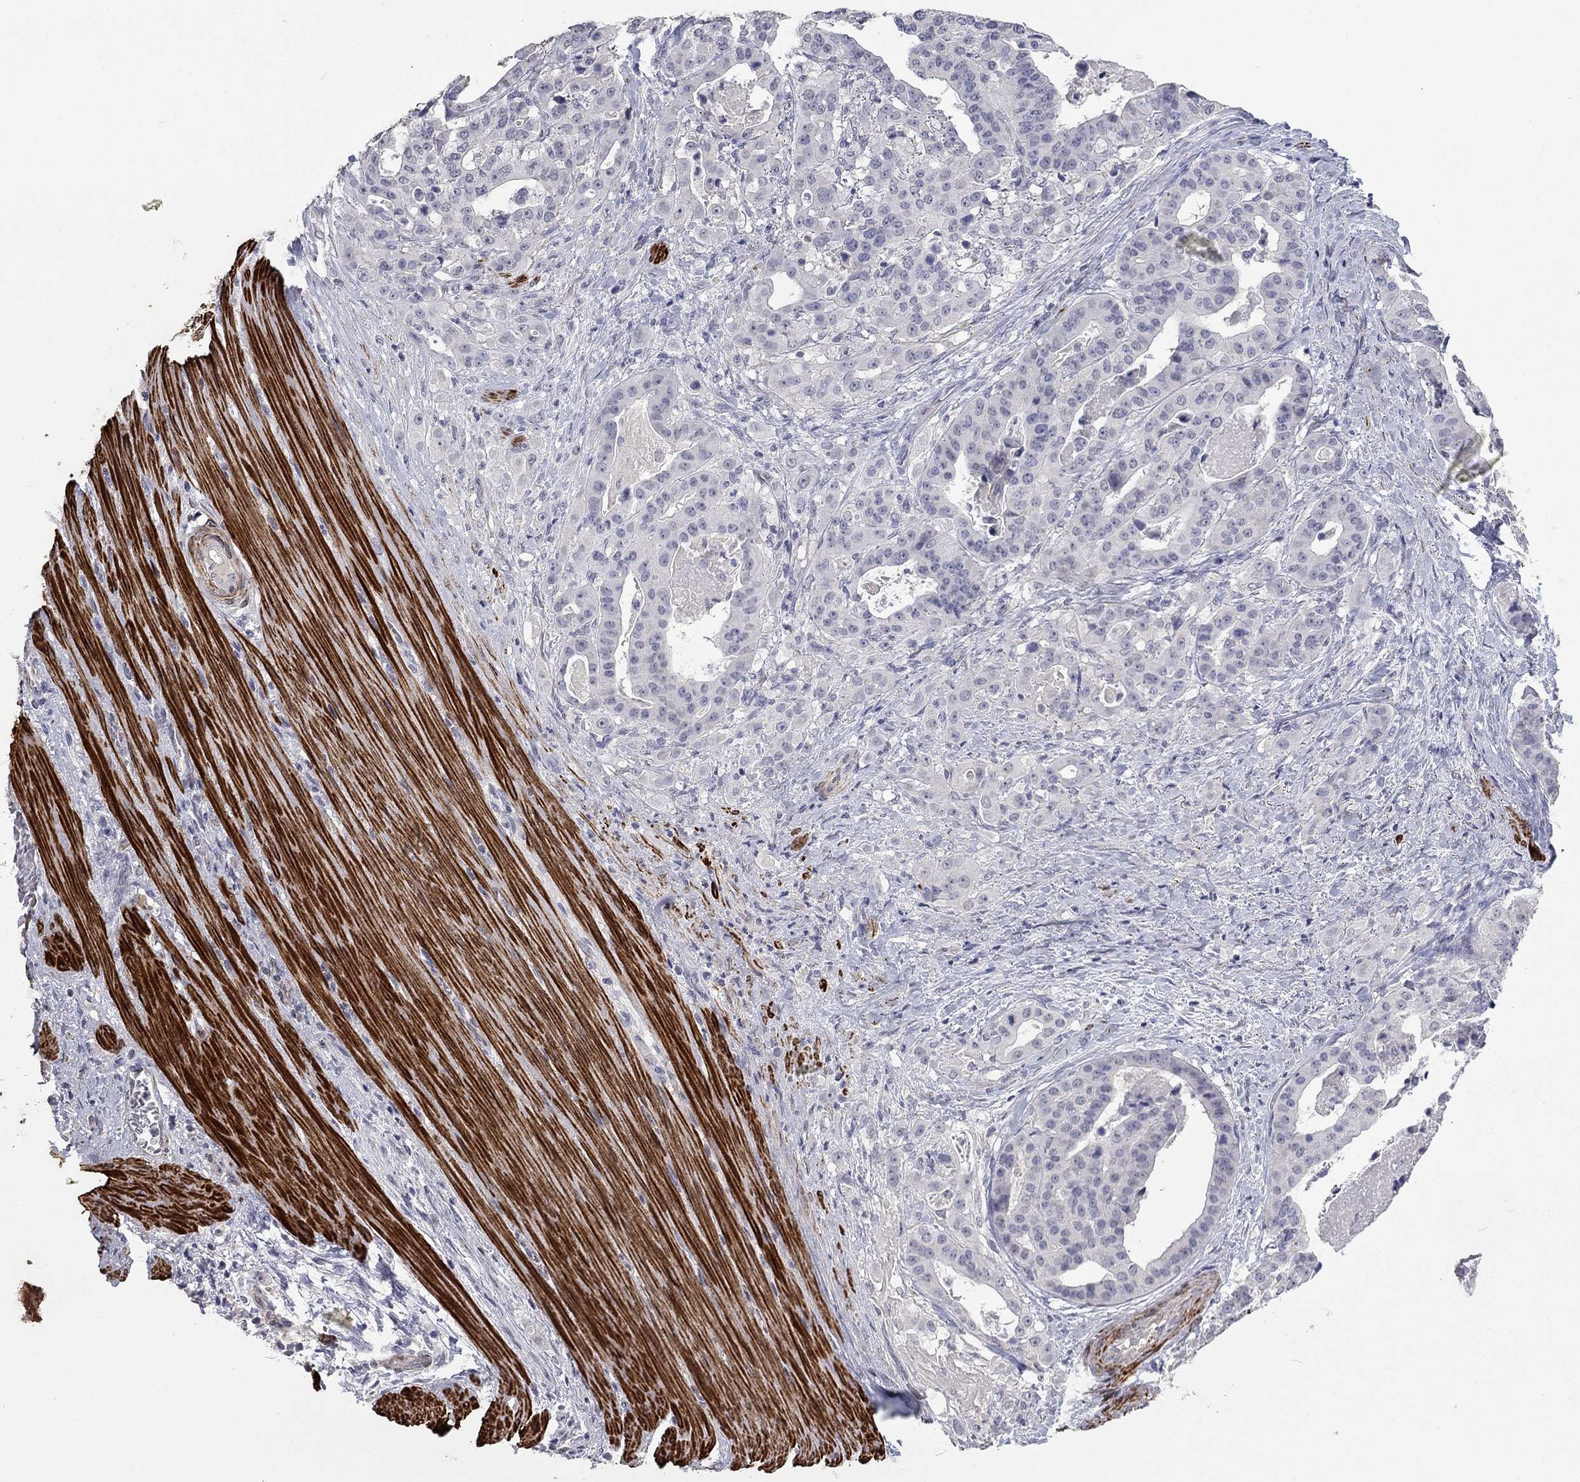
{"staining": {"intensity": "negative", "quantity": "none", "location": "none"}, "tissue": "stomach cancer", "cell_type": "Tumor cells", "image_type": "cancer", "snomed": [{"axis": "morphology", "description": "Adenocarcinoma, NOS"}, {"axis": "topography", "description": "Stomach"}], "caption": "DAB (3,3'-diaminobenzidine) immunohistochemical staining of adenocarcinoma (stomach) demonstrates no significant positivity in tumor cells. The staining is performed using DAB (3,3'-diaminobenzidine) brown chromogen with nuclei counter-stained in using hematoxylin.", "gene": "IP6K3", "patient": {"sex": "male", "age": 48}}